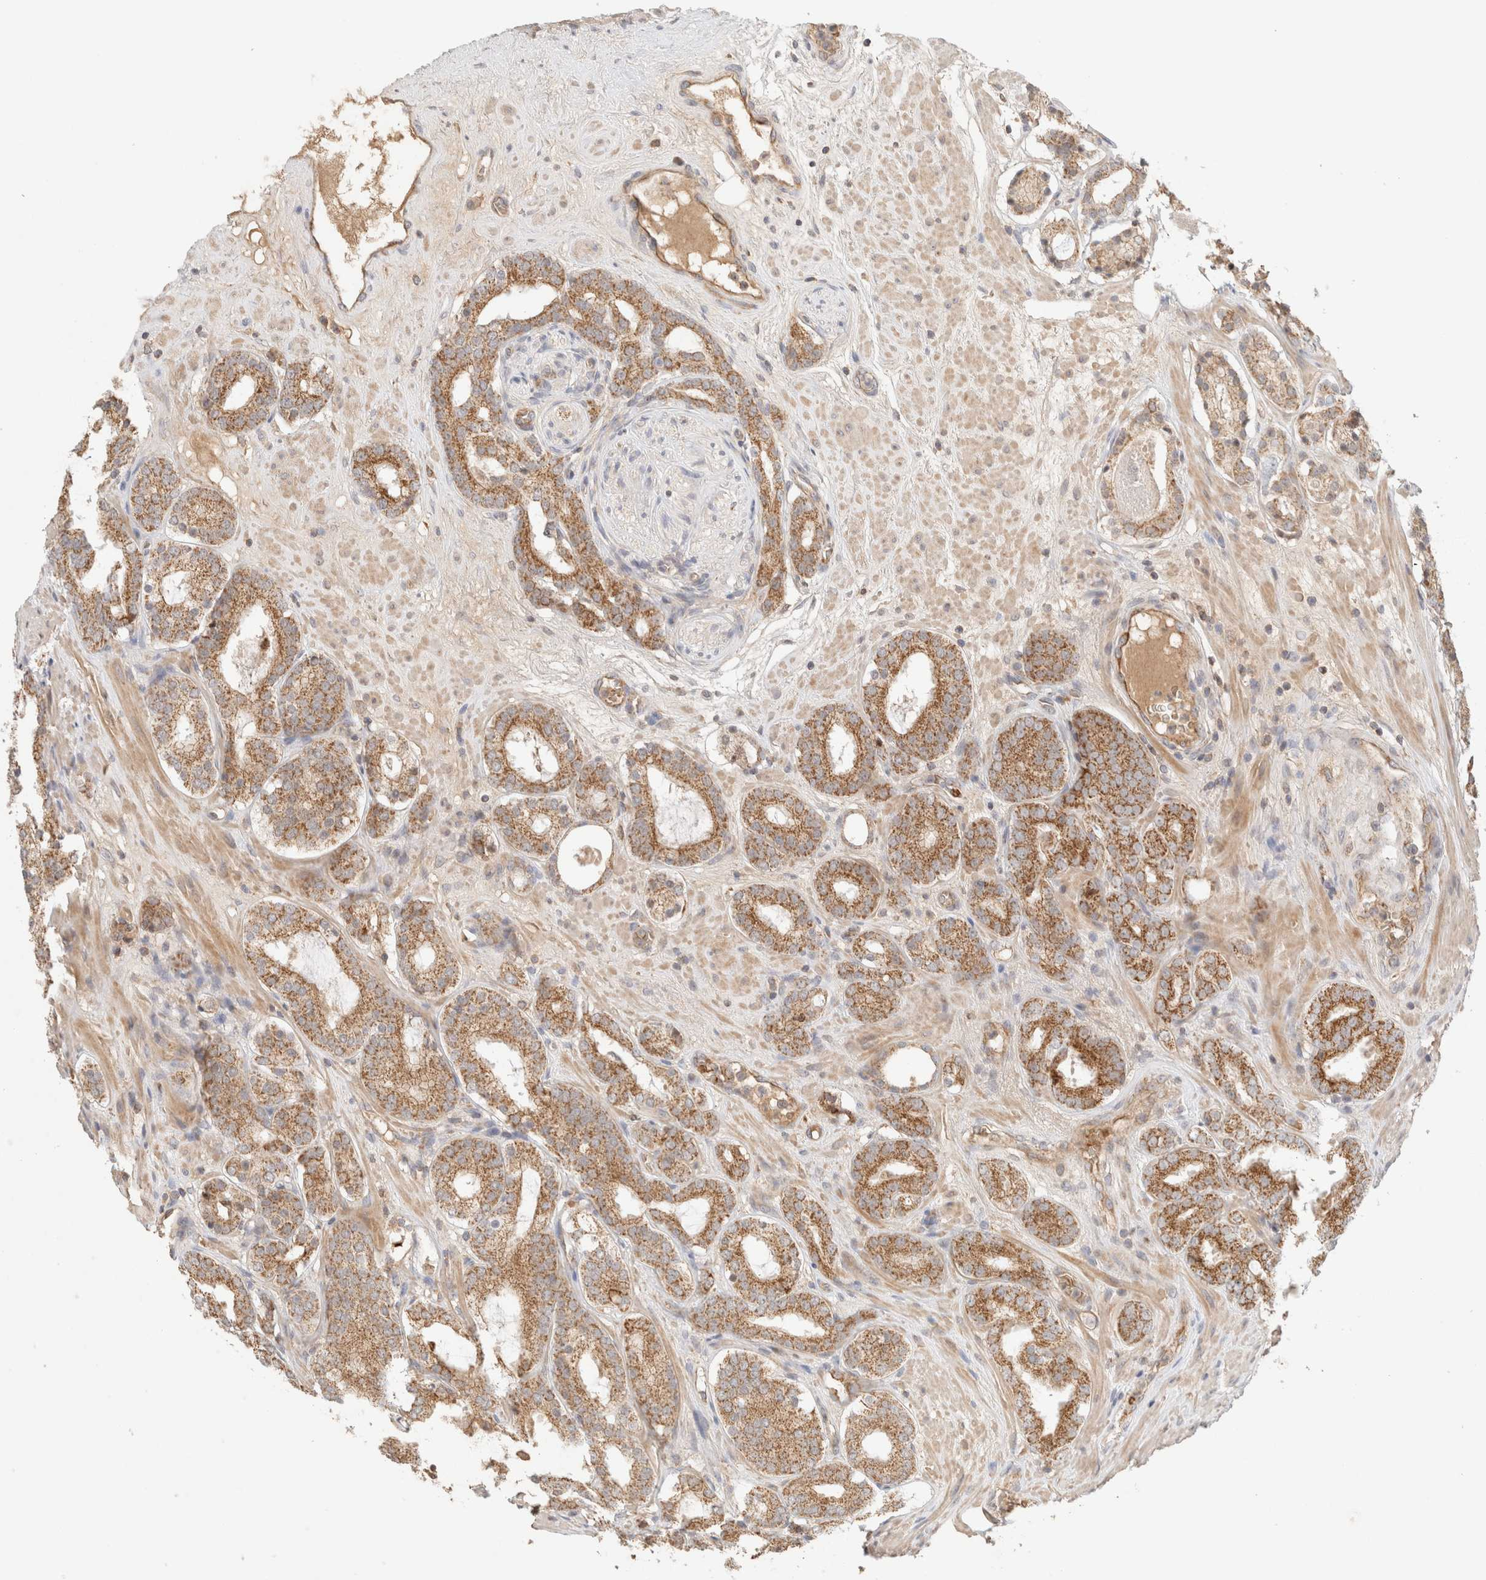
{"staining": {"intensity": "moderate", "quantity": ">75%", "location": "cytoplasmic/membranous"}, "tissue": "prostate cancer", "cell_type": "Tumor cells", "image_type": "cancer", "snomed": [{"axis": "morphology", "description": "Adenocarcinoma, Low grade"}, {"axis": "topography", "description": "Prostate"}], "caption": "Human prostate cancer stained with a protein marker reveals moderate staining in tumor cells.", "gene": "MRM3", "patient": {"sex": "male", "age": 69}}